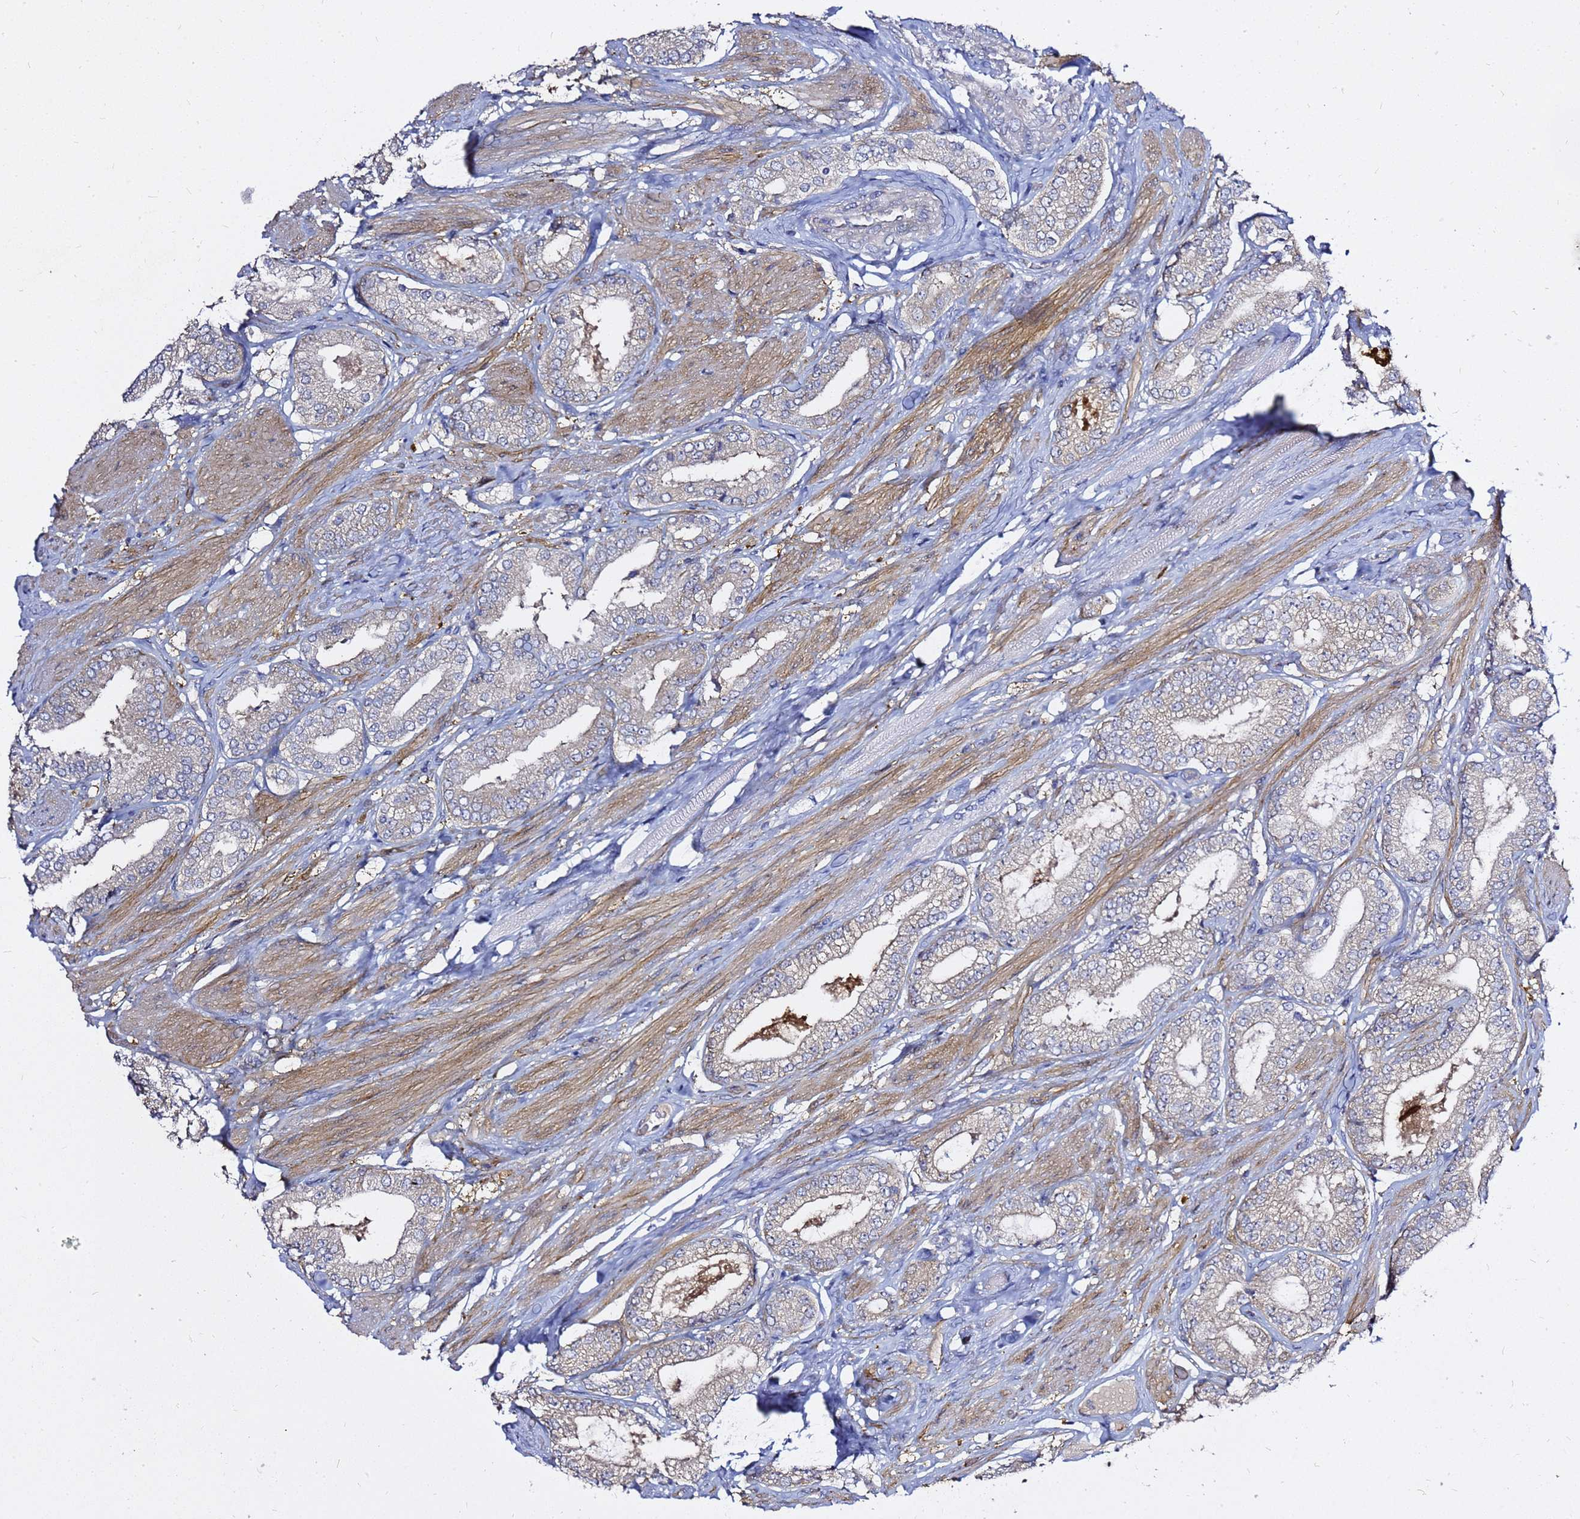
{"staining": {"intensity": "weak", "quantity": "<25%", "location": "cytoplasmic/membranous"}, "tissue": "prostate cancer", "cell_type": "Tumor cells", "image_type": "cancer", "snomed": [{"axis": "morphology", "description": "Adenocarcinoma, High grade"}, {"axis": "topography", "description": "Prostate and seminal vesicle, NOS"}], "caption": "This is an immunohistochemistry micrograph of prostate cancer (adenocarcinoma (high-grade)). There is no expression in tumor cells.", "gene": "MON1B", "patient": {"sex": "male", "age": 64}}